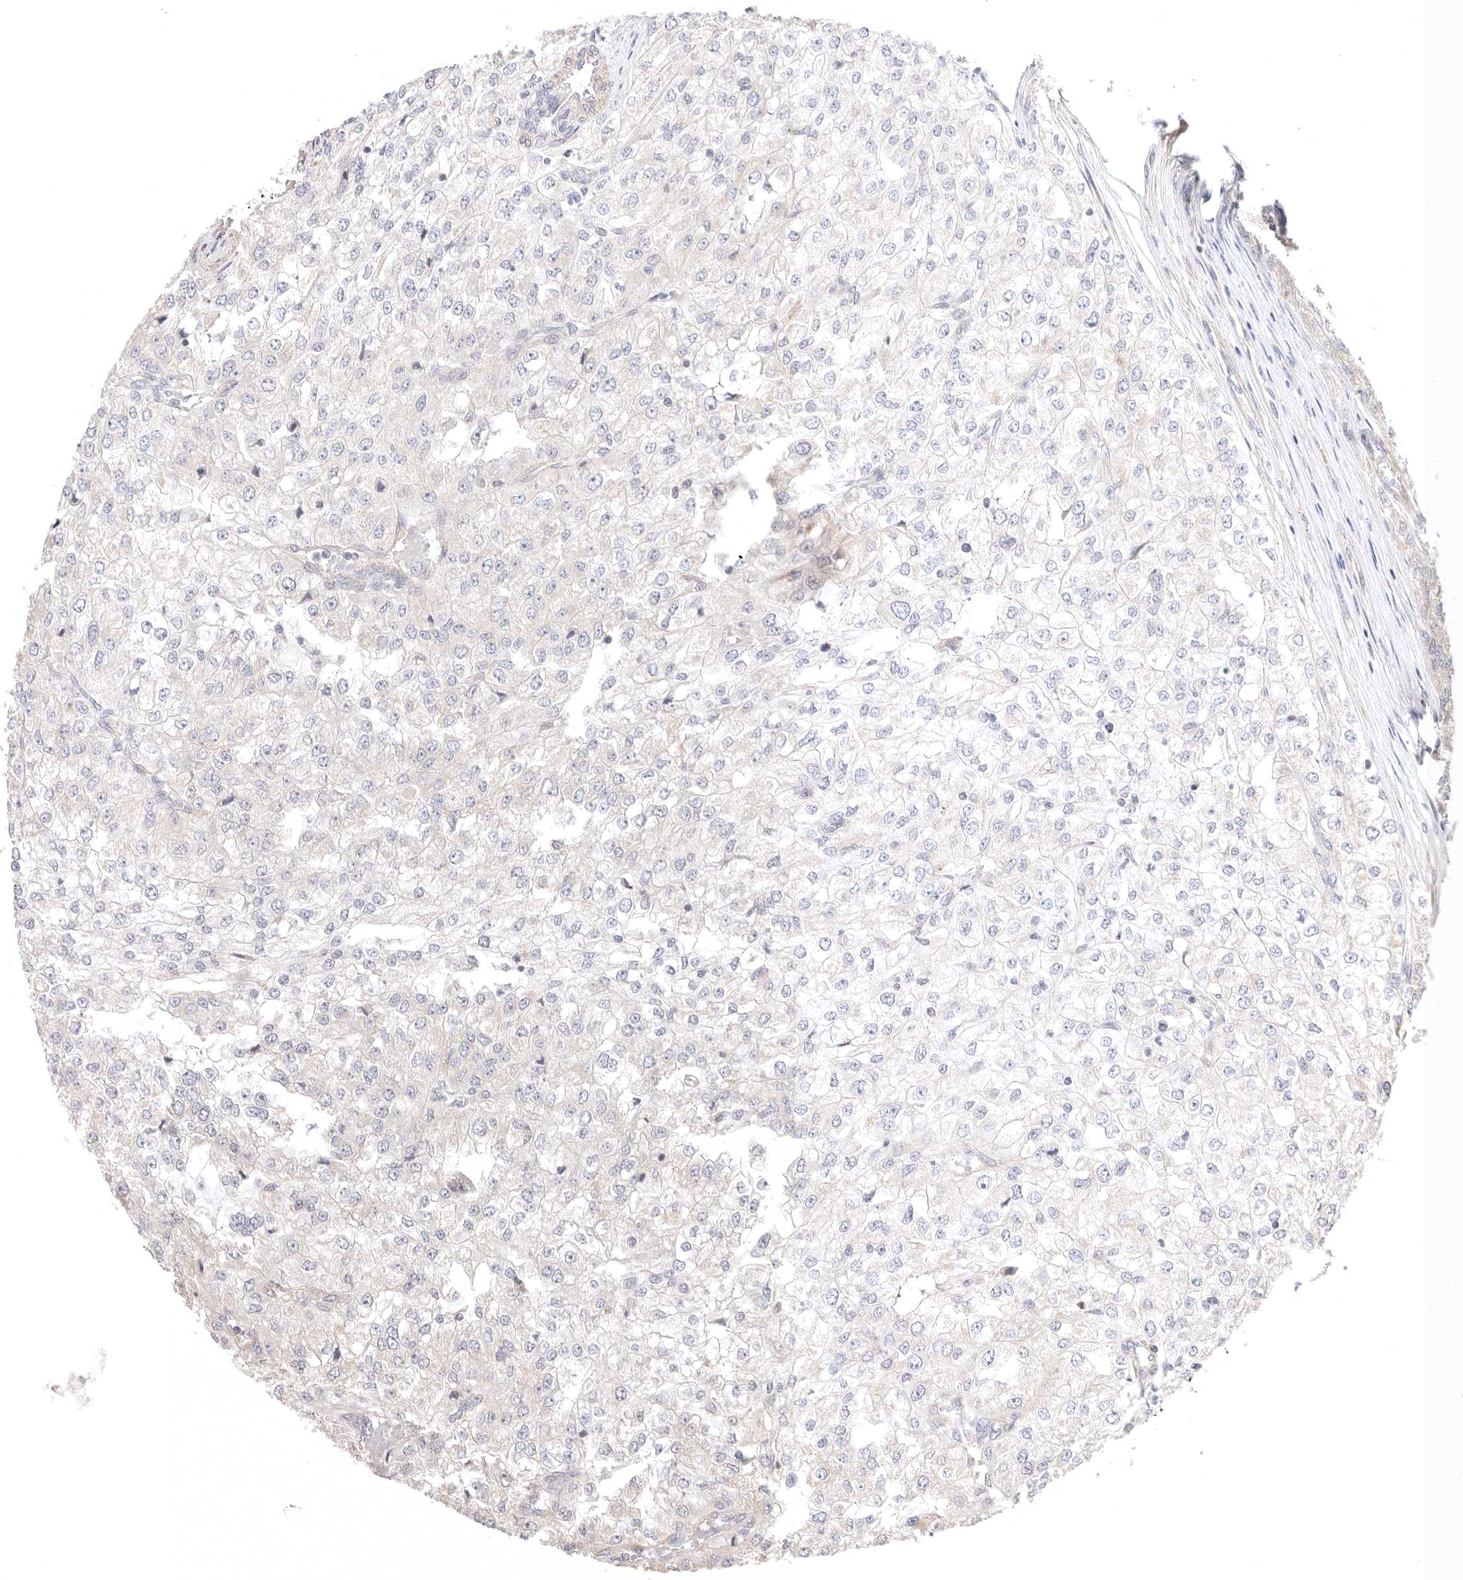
{"staining": {"intensity": "negative", "quantity": "none", "location": "none"}, "tissue": "renal cancer", "cell_type": "Tumor cells", "image_type": "cancer", "snomed": [{"axis": "morphology", "description": "Adenocarcinoma, NOS"}, {"axis": "topography", "description": "Kidney"}], "caption": "Tumor cells are negative for protein expression in human renal cancer.", "gene": "KCMF1", "patient": {"sex": "female", "age": 54}}